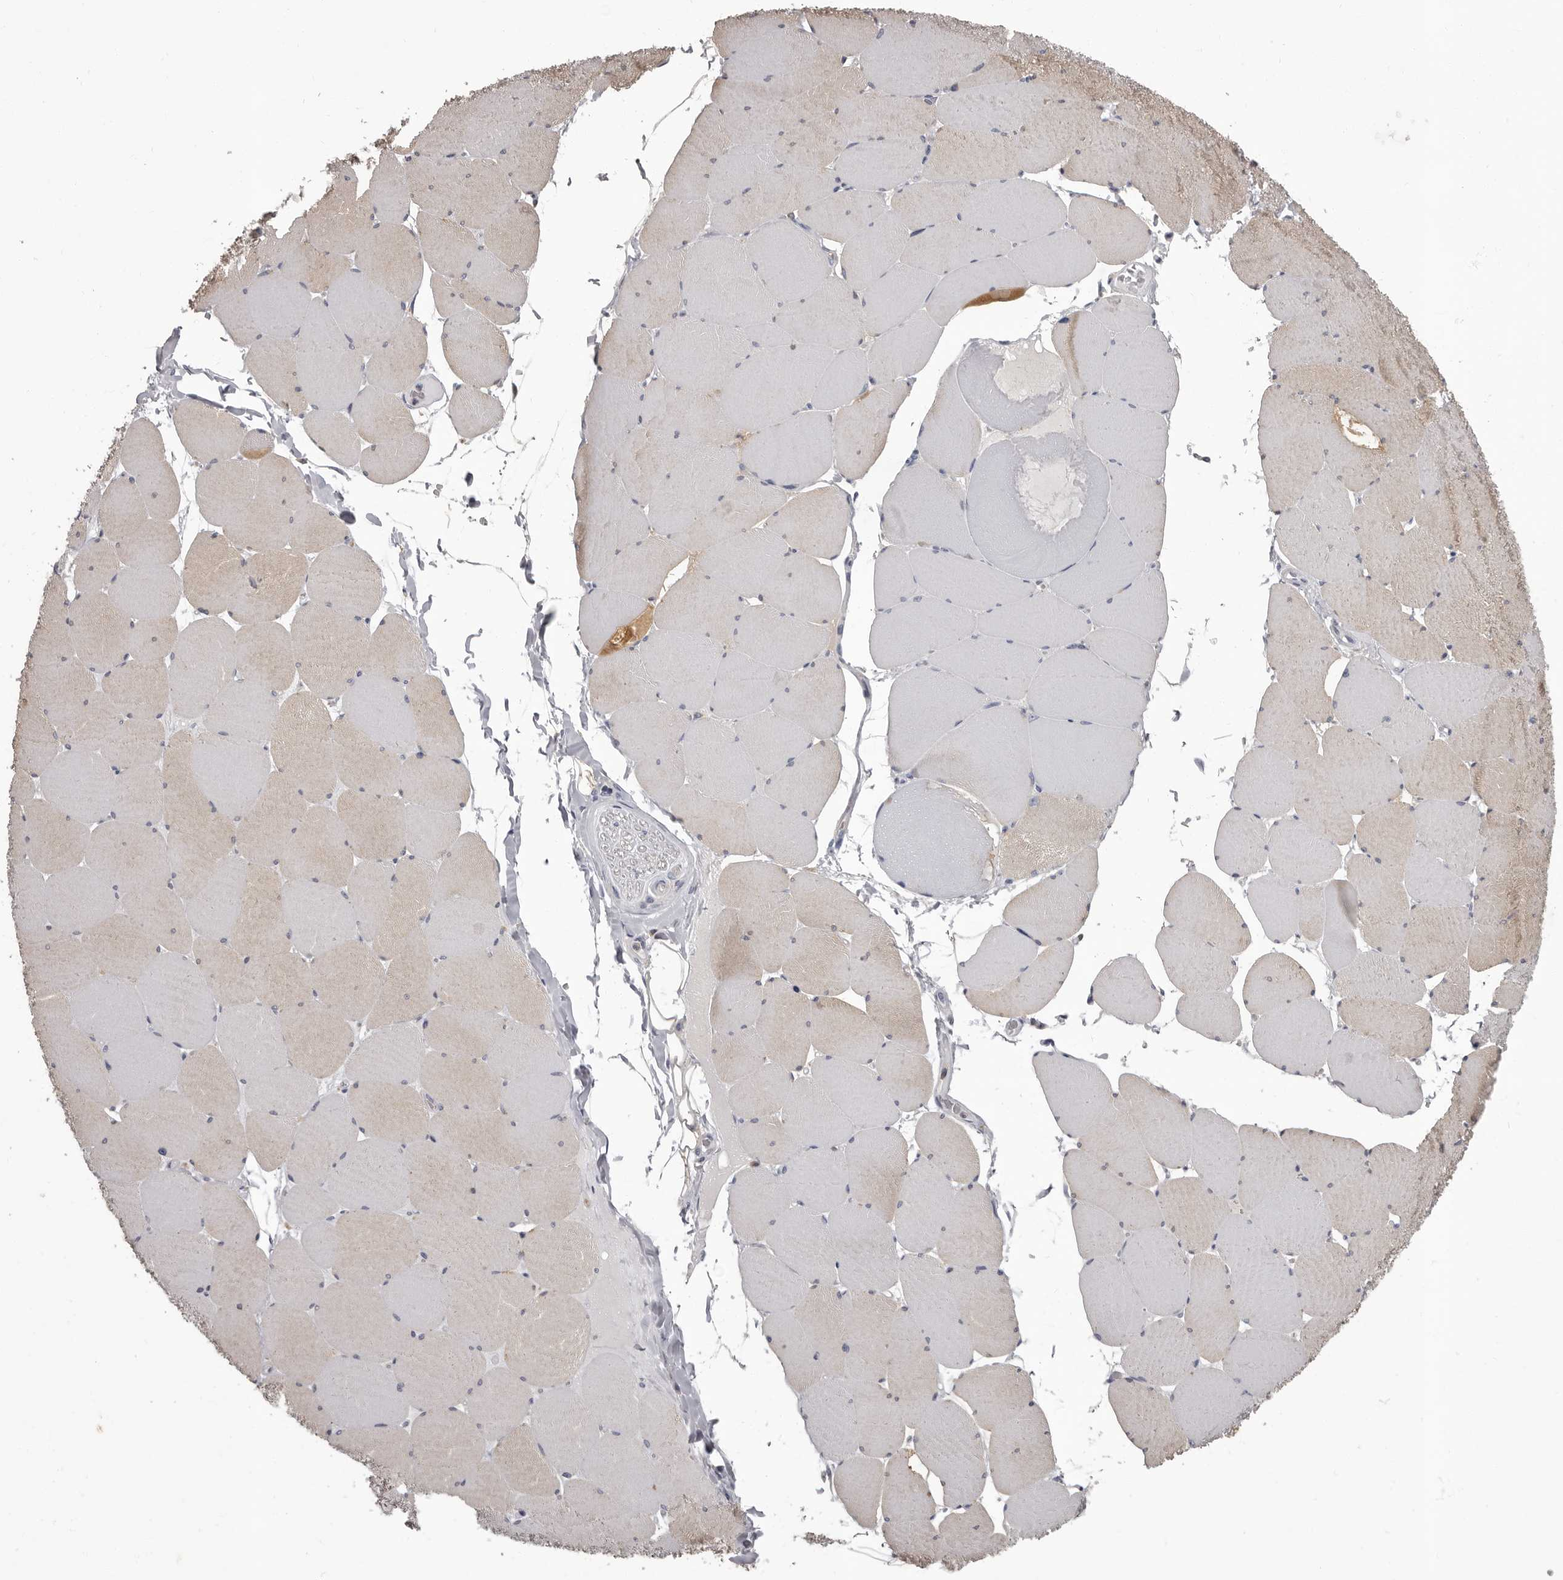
{"staining": {"intensity": "weak", "quantity": "<25%", "location": "cytoplasmic/membranous"}, "tissue": "skeletal muscle", "cell_type": "Myocytes", "image_type": "normal", "snomed": [{"axis": "morphology", "description": "Normal tissue, NOS"}, {"axis": "topography", "description": "Skeletal muscle"}, {"axis": "topography", "description": "Head-Neck"}], "caption": "IHC photomicrograph of unremarkable skeletal muscle stained for a protein (brown), which reveals no expression in myocytes. The staining was performed using DAB to visualize the protein expression in brown, while the nuclei were stained in blue with hematoxylin (Magnification: 20x).", "gene": "APEH", "patient": {"sex": "male", "age": 66}}